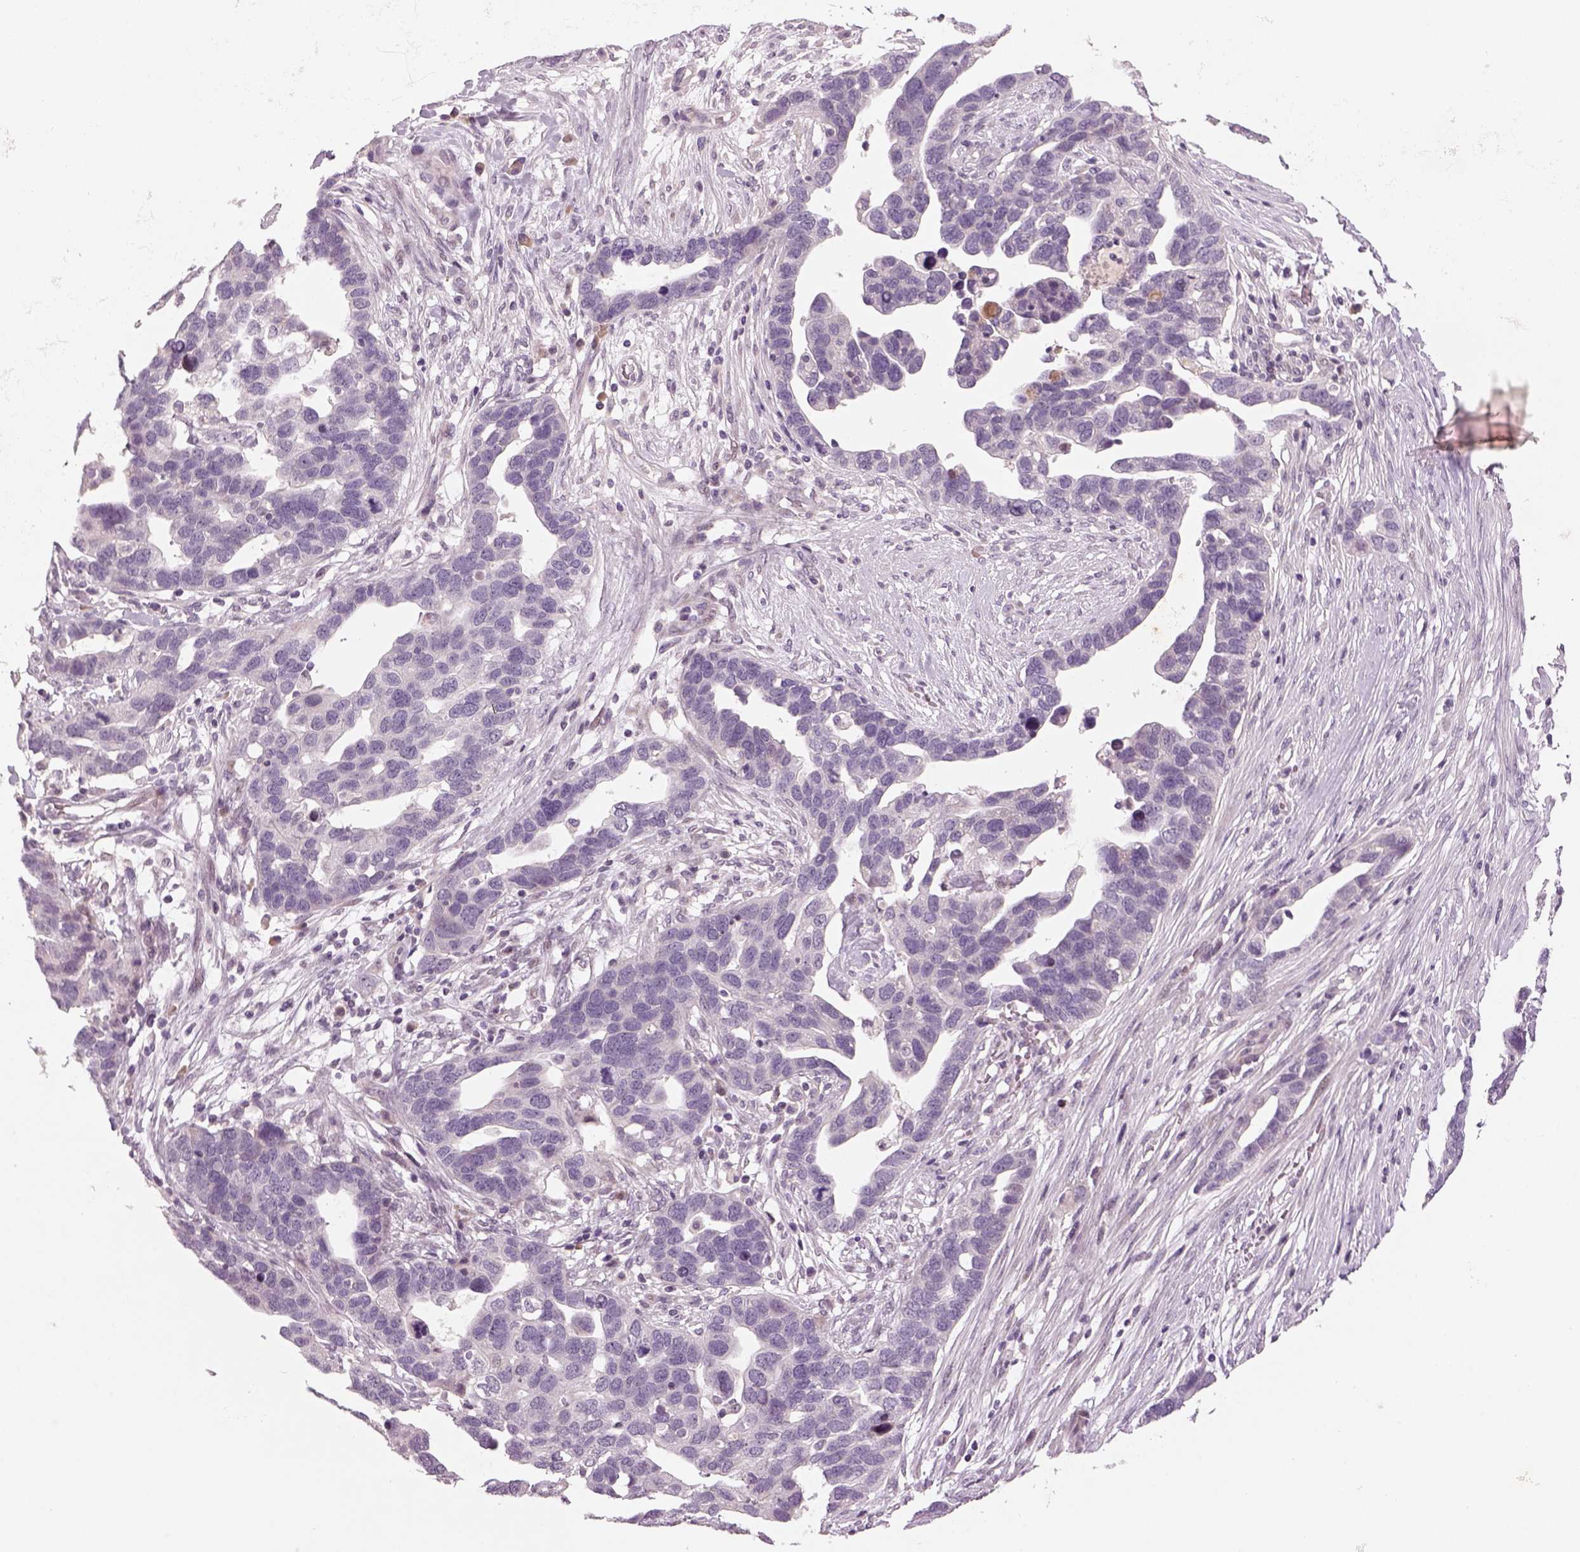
{"staining": {"intensity": "negative", "quantity": "none", "location": "none"}, "tissue": "ovarian cancer", "cell_type": "Tumor cells", "image_type": "cancer", "snomed": [{"axis": "morphology", "description": "Cystadenocarcinoma, serous, NOS"}, {"axis": "topography", "description": "Ovary"}], "caption": "There is no significant positivity in tumor cells of serous cystadenocarcinoma (ovarian).", "gene": "PENK", "patient": {"sex": "female", "age": 54}}